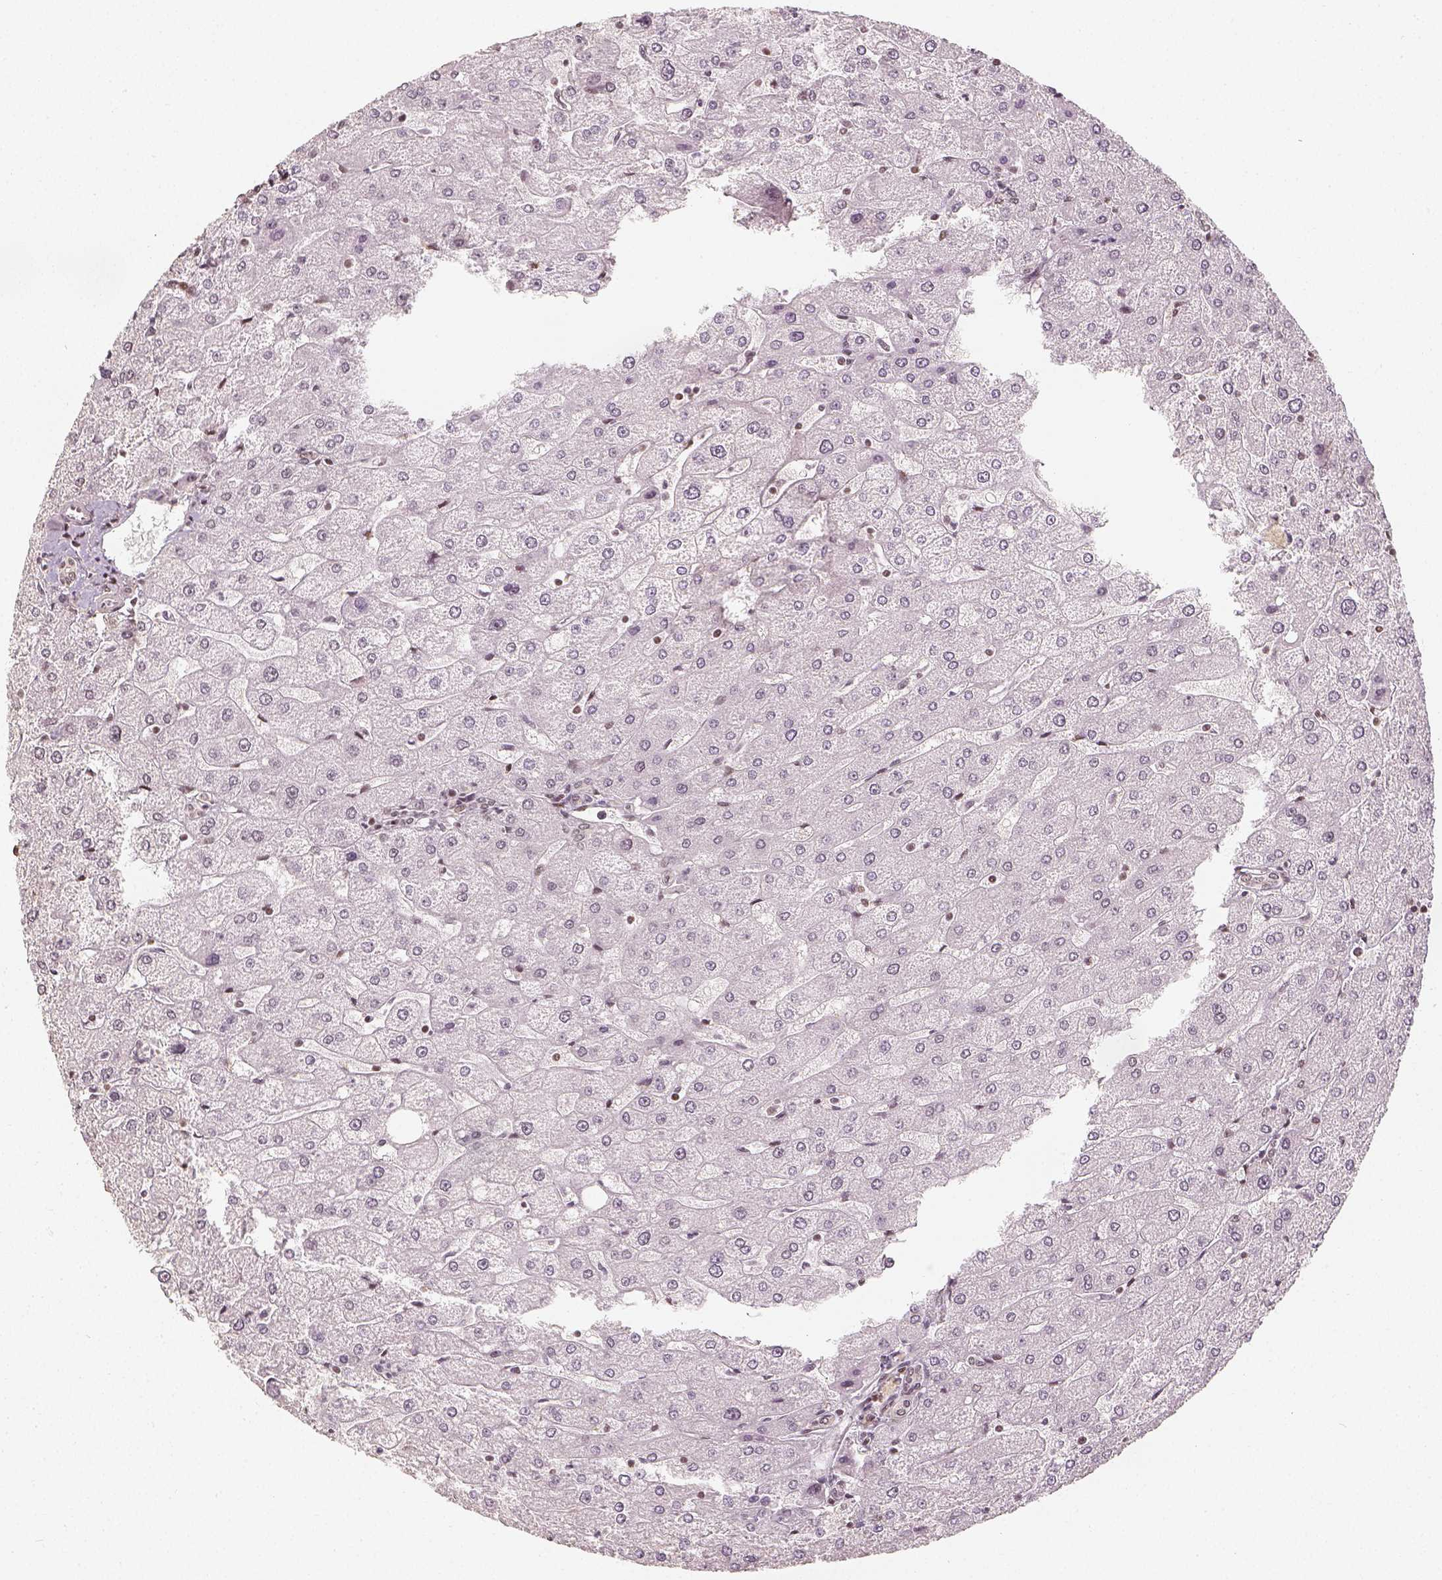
{"staining": {"intensity": "weak", "quantity": ">75%", "location": "nuclear"}, "tissue": "liver", "cell_type": "Cholangiocytes", "image_type": "normal", "snomed": [{"axis": "morphology", "description": "Normal tissue, NOS"}, {"axis": "topography", "description": "Liver"}], "caption": "IHC photomicrograph of benign liver: human liver stained using immunohistochemistry reveals low levels of weak protein expression localized specifically in the nuclear of cholangiocytes, appearing as a nuclear brown color.", "gene": "HDAC1", "patient": {"sex": "male", "age": 67}}